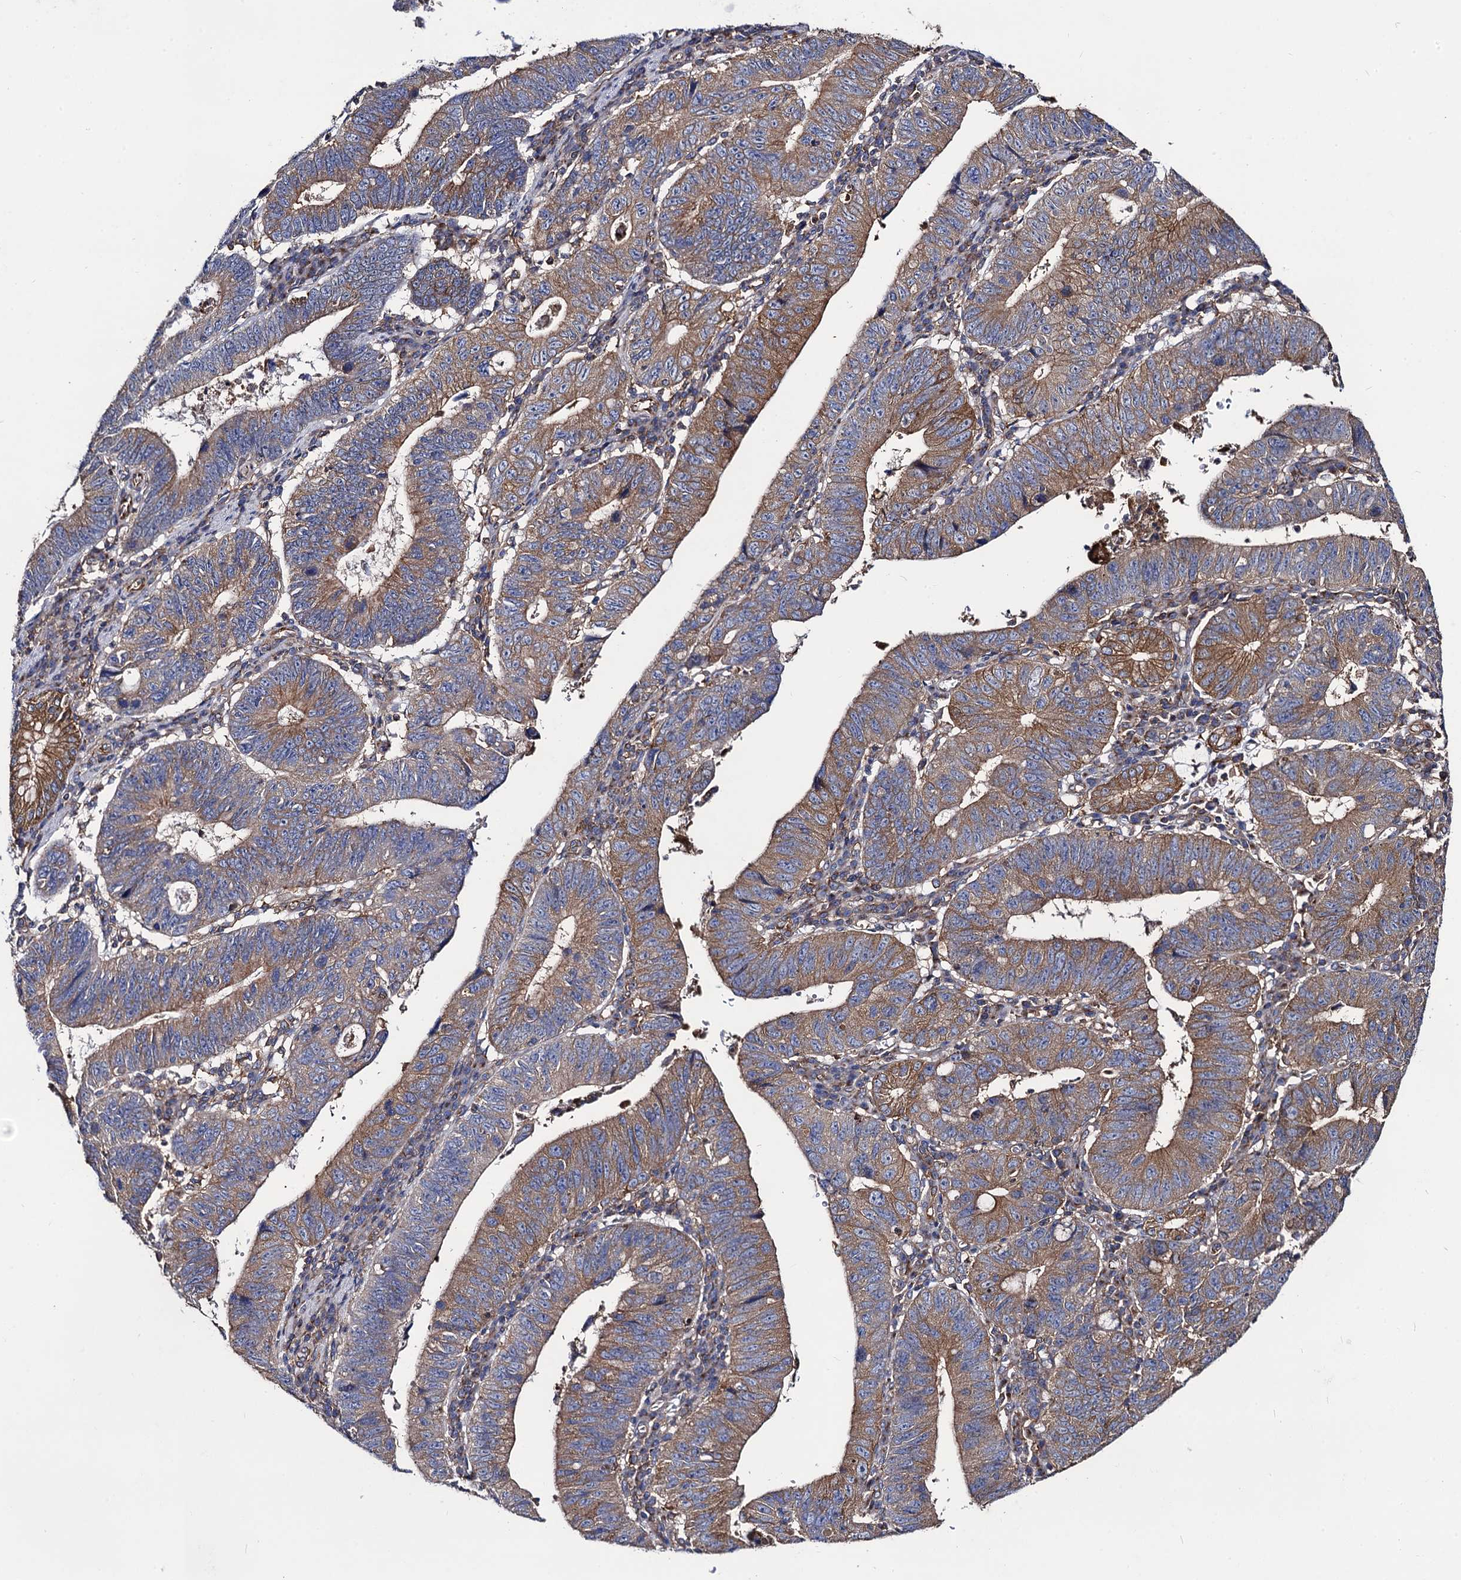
{"staining": {"intensity": "moderate", "quantity": ">75%", "location": "cytoplasmic/membranous"}, "tissue": "stomach cancer", "cell_type": "Tumor cells", "image_type": "cancer", "snomed": [{"axis": "morphology", "description": "Adenocarcinoma, NOS"}, {"axis": "topography", "description": "Stomach"}], "caption": "Stomach cancer (adenocarcinoma) tissue reveals moderate cytoplasmic/membranous expression in about >75% of tumor cells, visualized by immunohistochemistry.", "gene": "DYDC1", "patient": {"sex": "male", "age": 59}}